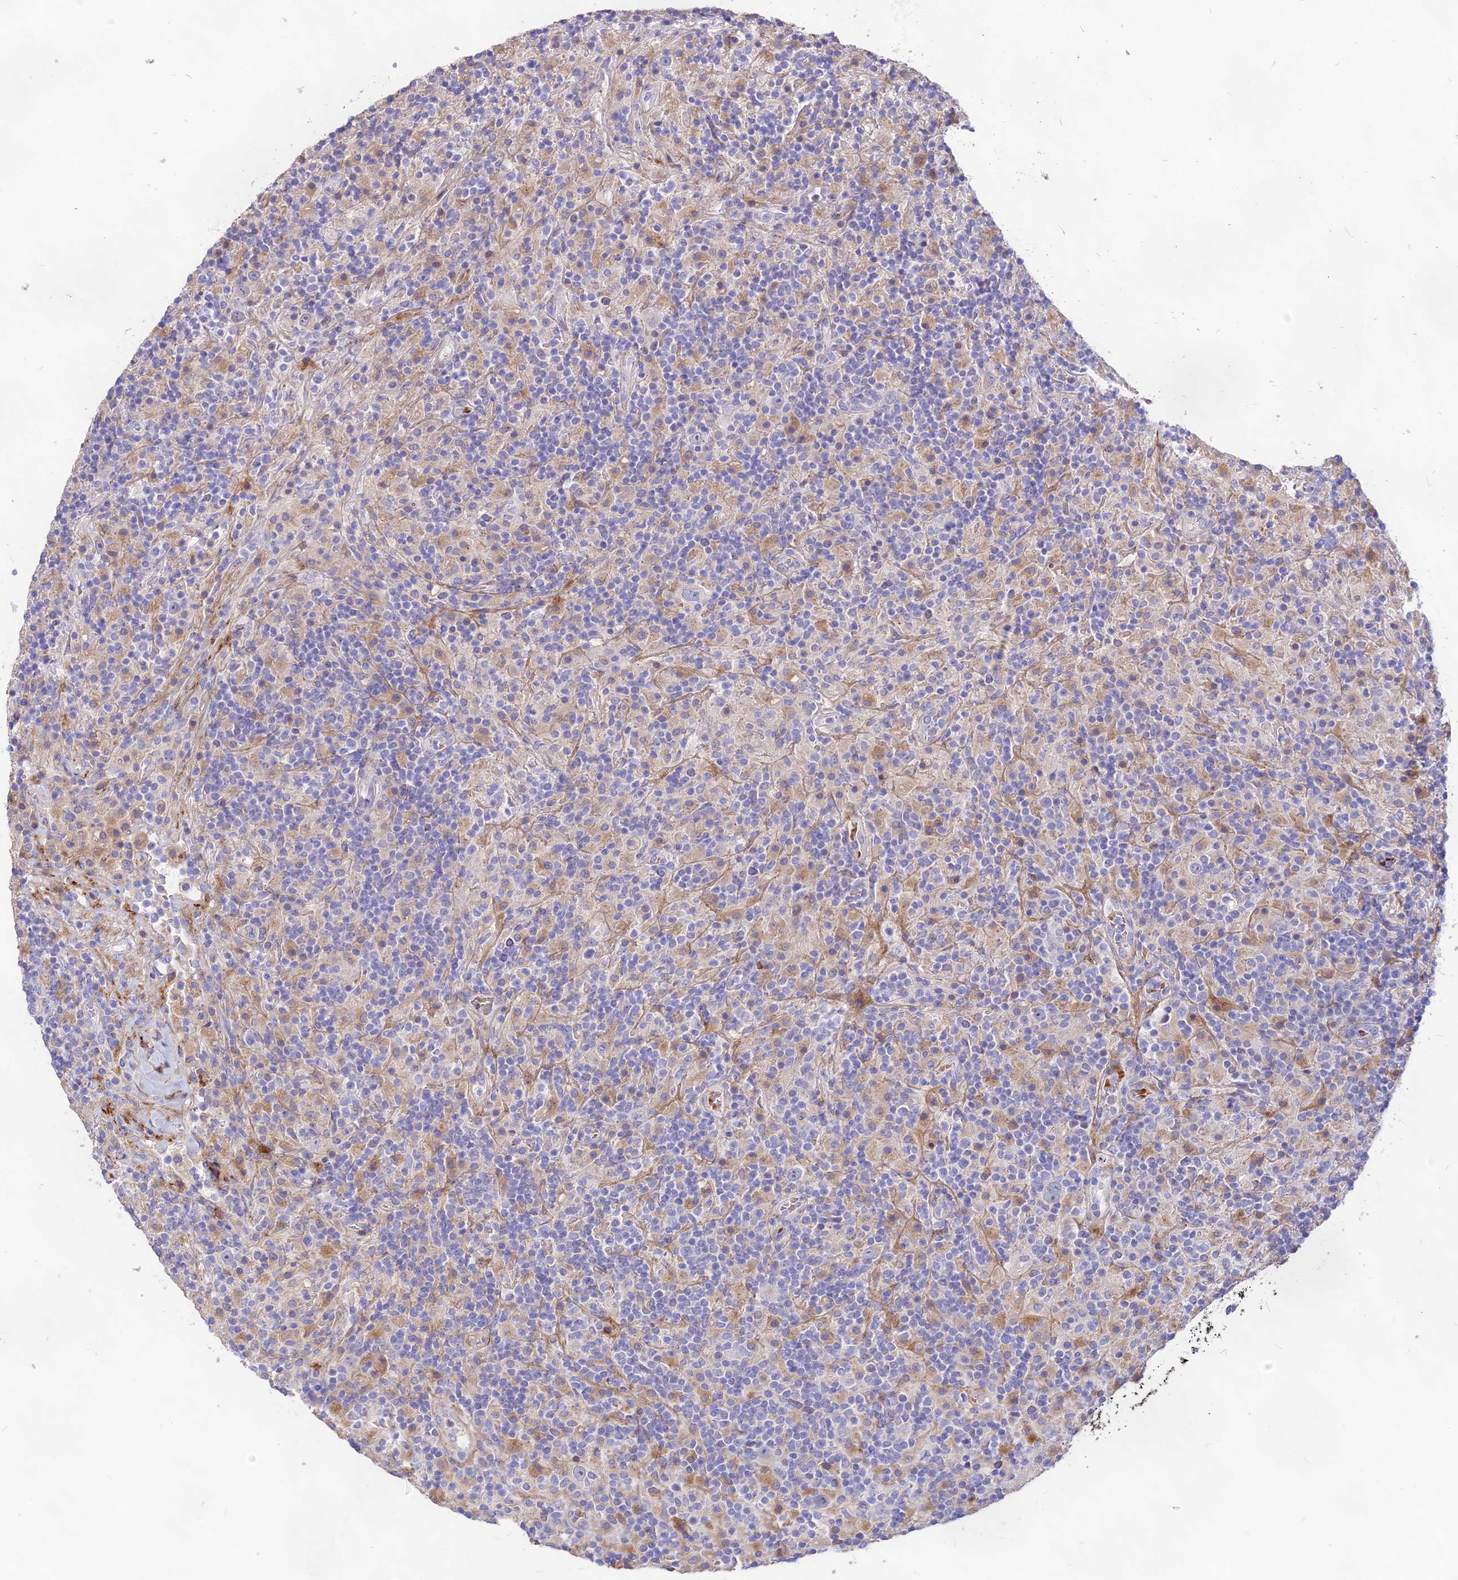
{"staining": {"intensity": "negative", "quantity": "none", "location": "none"}, "tissue": "lymphoma", "cell_type": "Tumor cells", "image_type": "cancer", "snomed": [{"axis": "morphology", "description": "Hodgkin's disease, NOS"}, {"axis": "topography", "description": "Lymph node"}], "caption": "Histopathology image shows no significant protein staining in tumor cells of lymphoma.", "gene": "RIMOC1", "patient": {"sex": "male", "age": 70}}